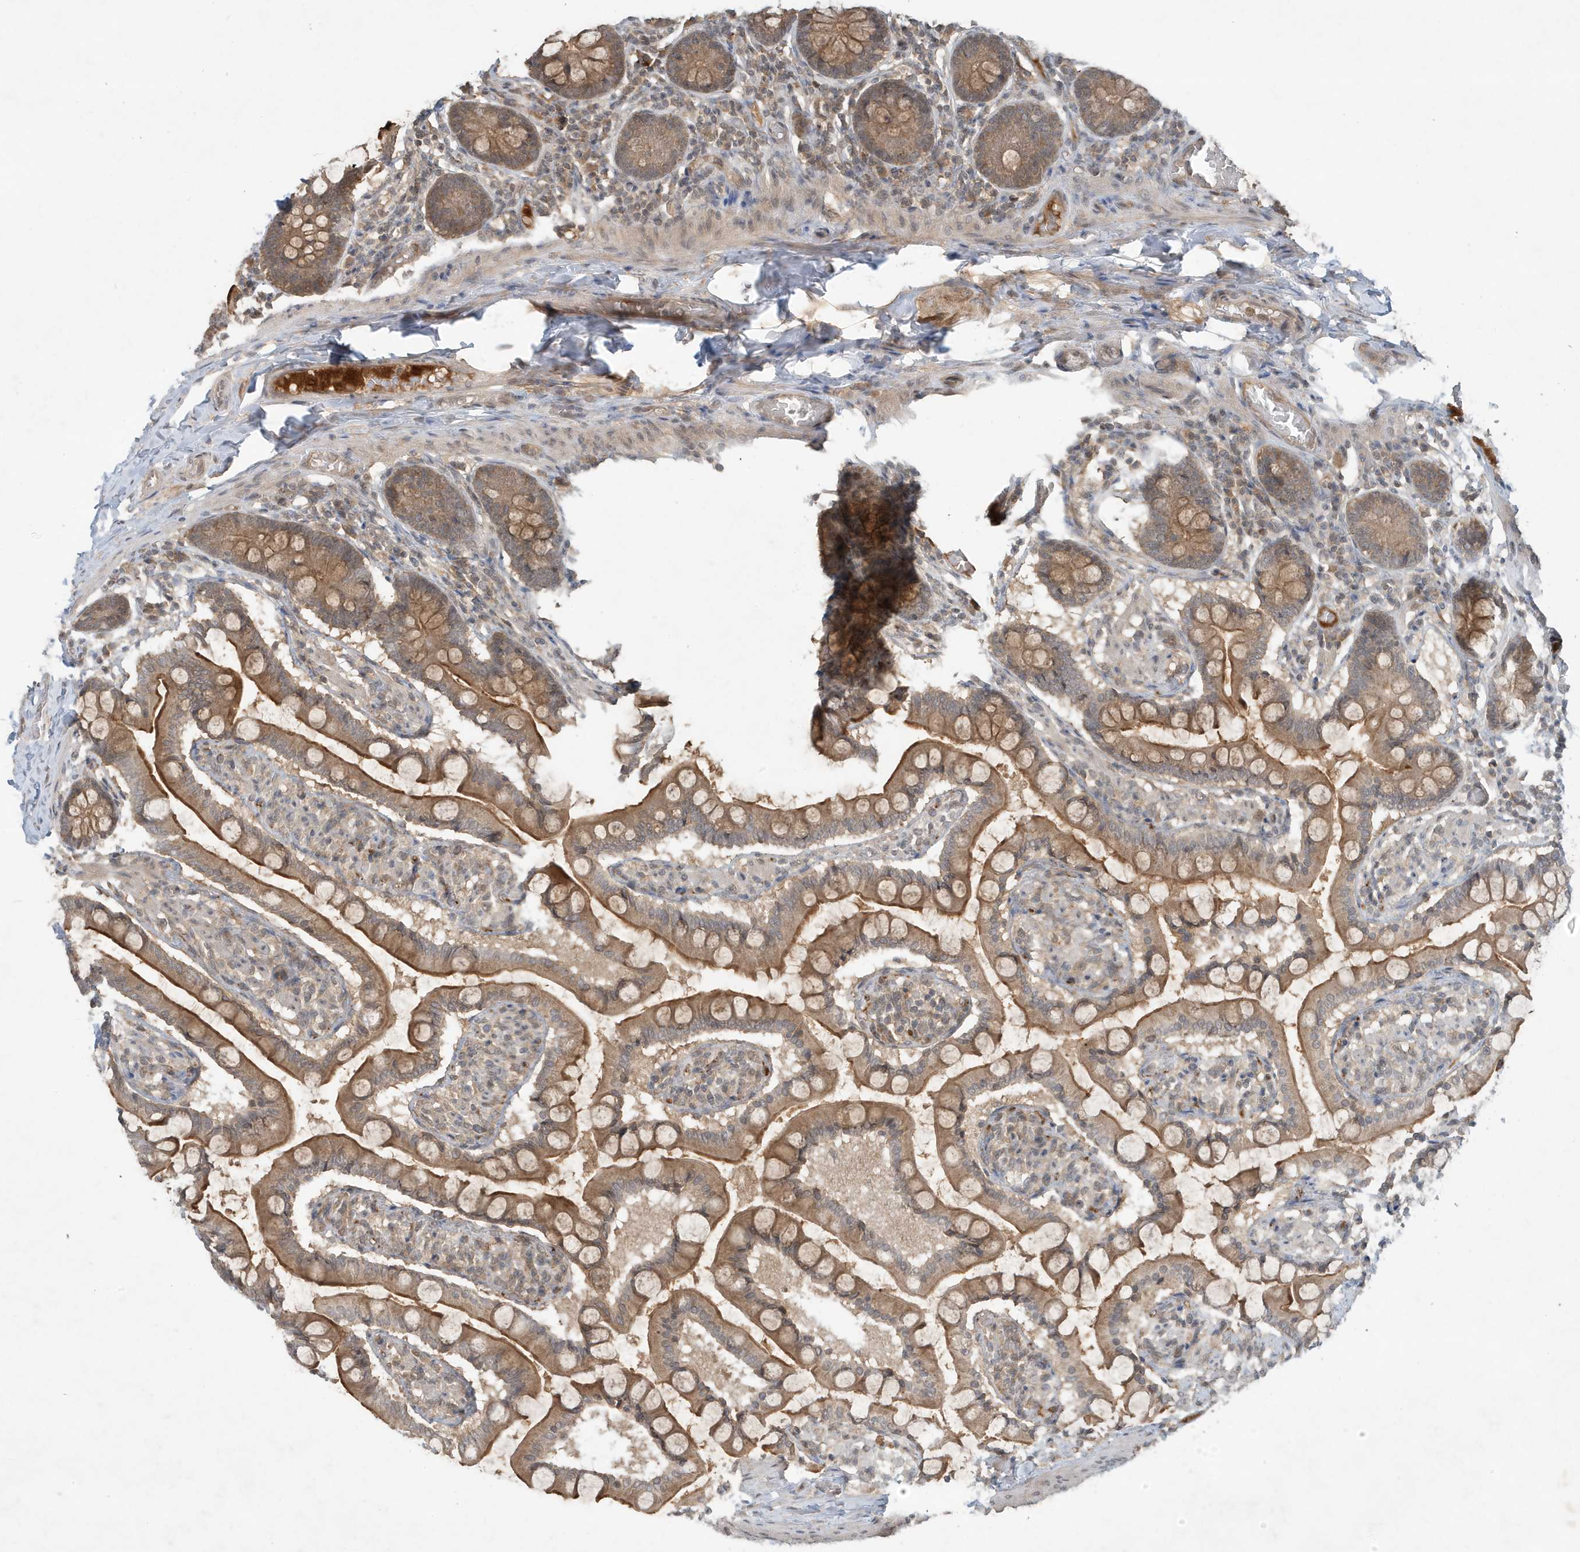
{"staining": {"intensity": "strong", "quantity": ">75%", "location": "cytoplasmic/membranous"}, "tissue": "small intestine", "cell_type": "Glandular cells", "image_type": "normal", "snomed": [{"axis": "morphology", "description": "Normal tissue, NOS"}, {"axis": "topography", "description": "Small intestine"}], "caption": "Brown immunohistochemical staining in benign human small intestine displays strong cytoplasmic/membranous staining in about >75% of glandular cells. Using DAB (brown) and hematoxylin (blue) stains, captured at high magnification using brightfield microscopy.", "gene": "ABCB9", "patient": {"sex": "male", "age": 41}}